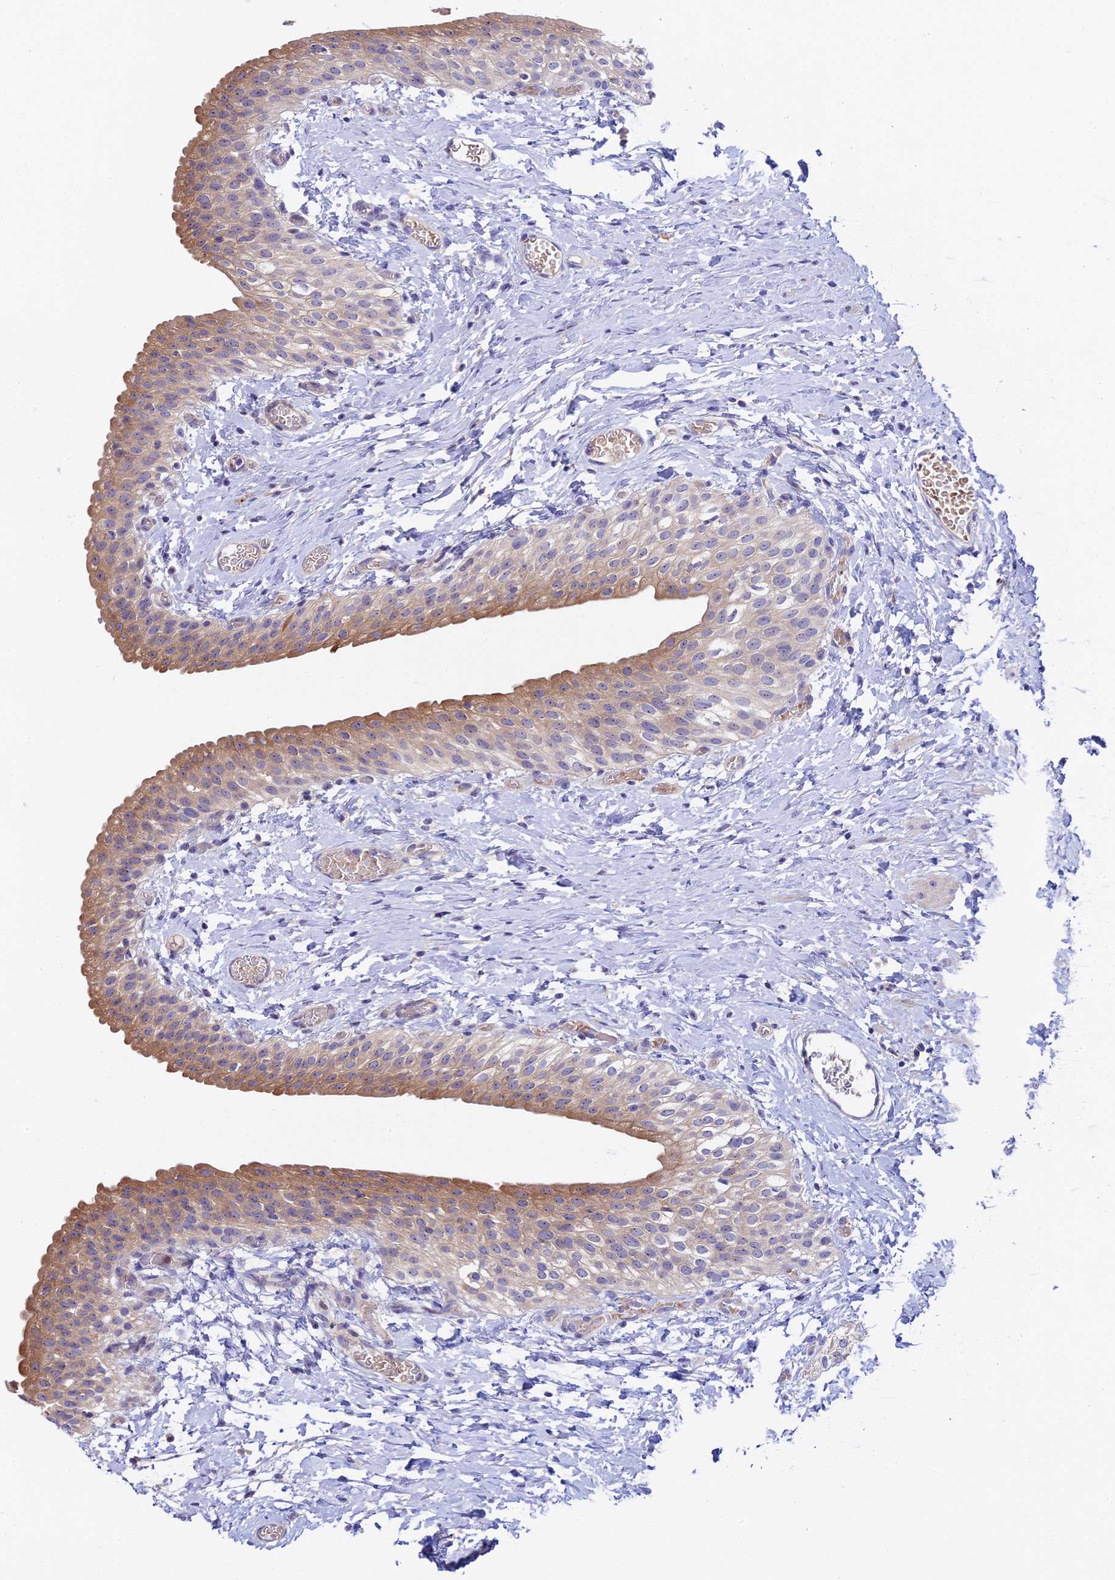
{"staining": {"intensity": "moderate", "quantity": "<25%", "location": "cytoplasmic/membranous"}, "tissue": "urinary bladder", "cell_type": "Urothelial cells", "image_type": "normal", "snomed": [{"axis": "morphology", "description": "Normal tissue, NOS"}, {"axis": "topography", "description": "Urinary bladder"}], "caption": "An immunohistochemistry (IHC) histopathology image of benign tissue is shown. Protein staining in brown shows moderate cytoplasmic/membranous positivity in urinary bladder within urothelial cells.", "gene": "DUSP29", "patient": {"sex": "male", "age": 1}}